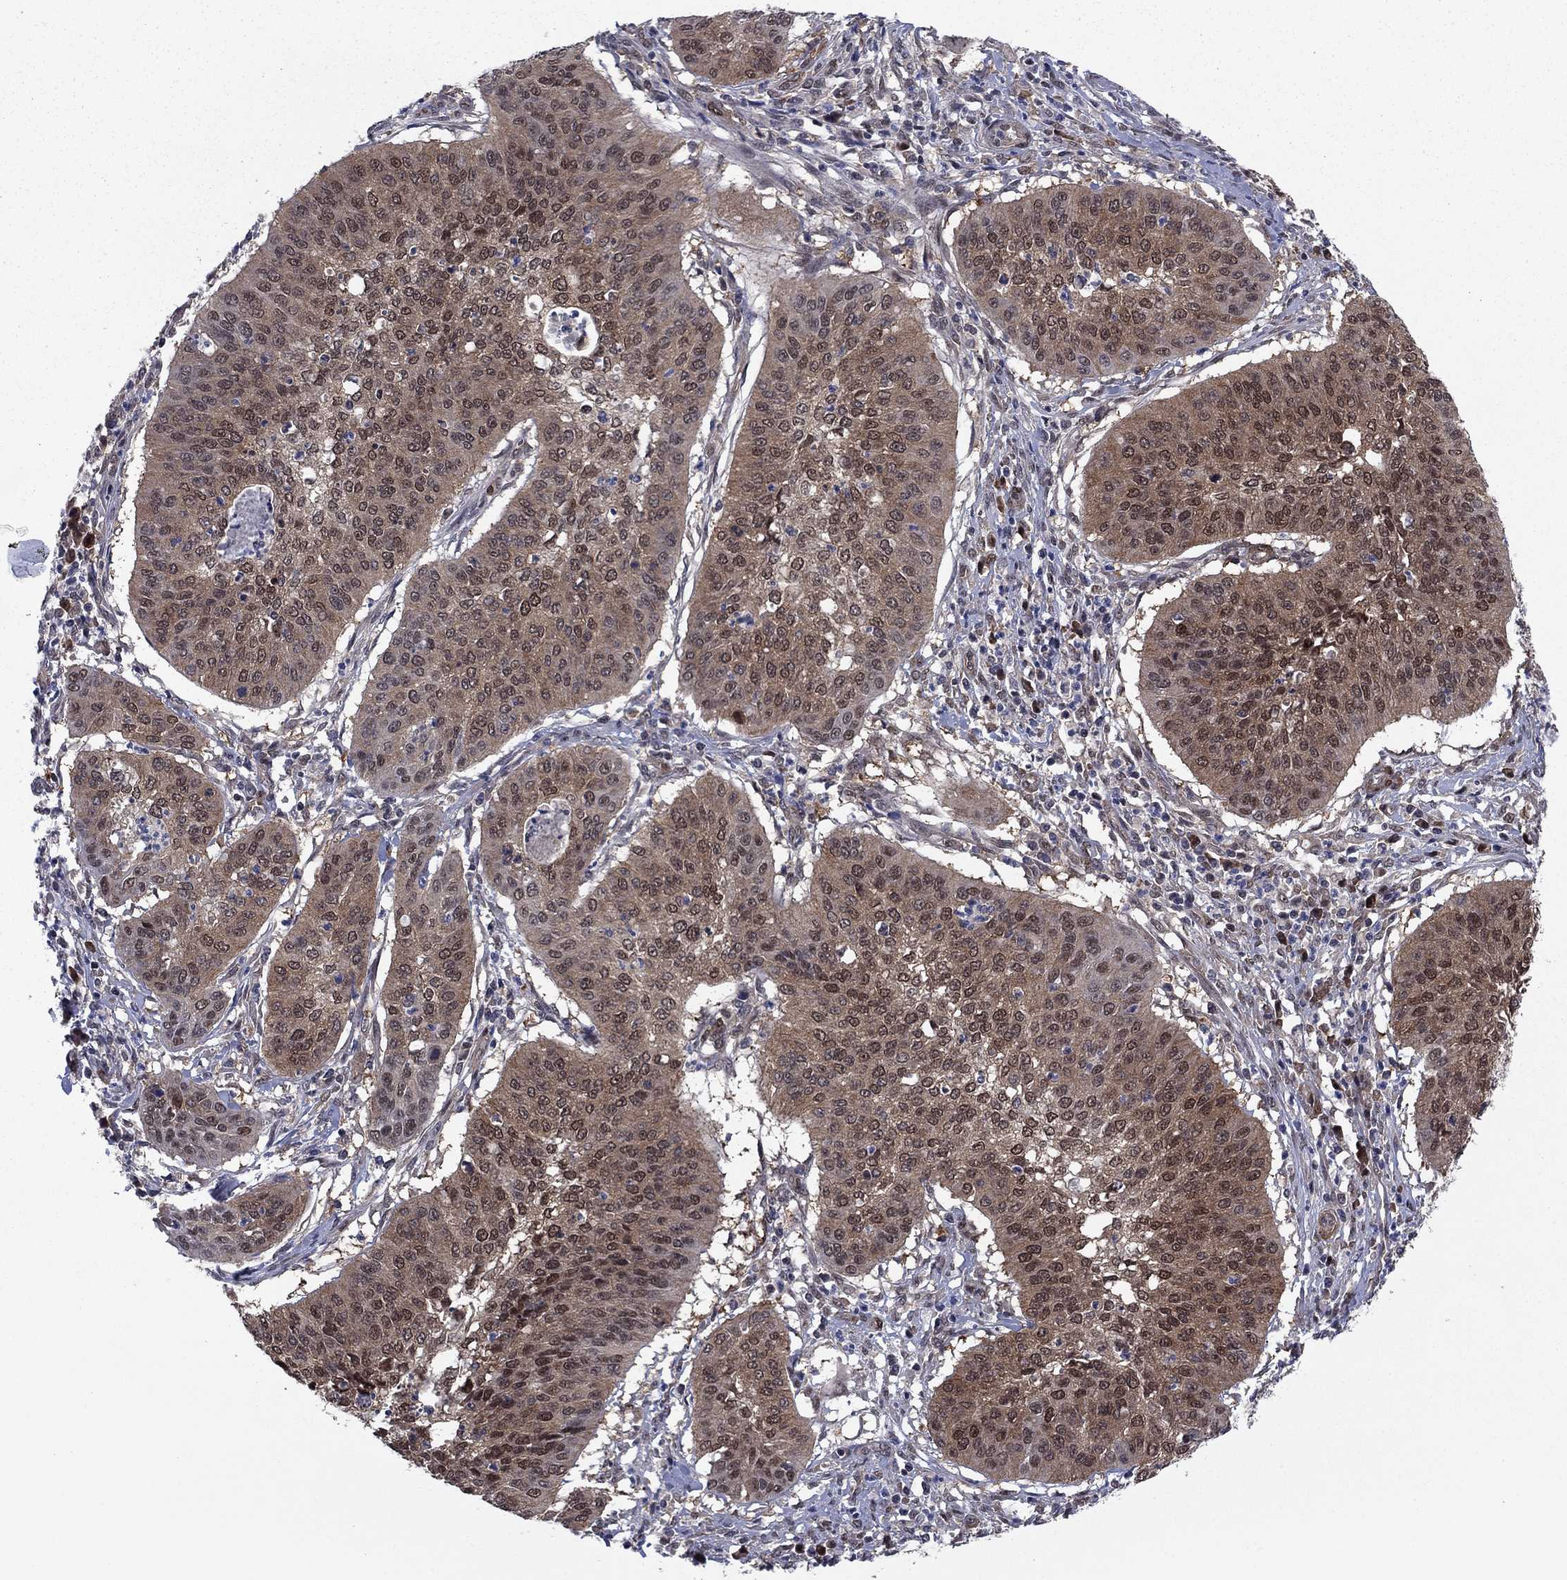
{"staining": {"intensity": "moderate", "quantity": "25%-75%", "location": "cytoplasmic/membranous"}, "tissue": "cervical cancer", "cell_type": "Tumor cells", "image_type": "cancer", "snomed": [{"axis": "morphology", "description": "Normal tissue, NOS"}, {"axis": "morphology", "description": "Squamous cell carcinoma, NOS"}, {"axis": "topography", "description": "Cervix"}], "caption": "Cervical squamous cell carcinoma tissue demonstrates moderate cytoplasmic/membranous staining in approximately 25%-75% of tumor cells (brown staining indicates protein expression, while blue staining denotes nuclei).", "gene": "FKBP4", "patient": {"sex": "female", "age": 39}}